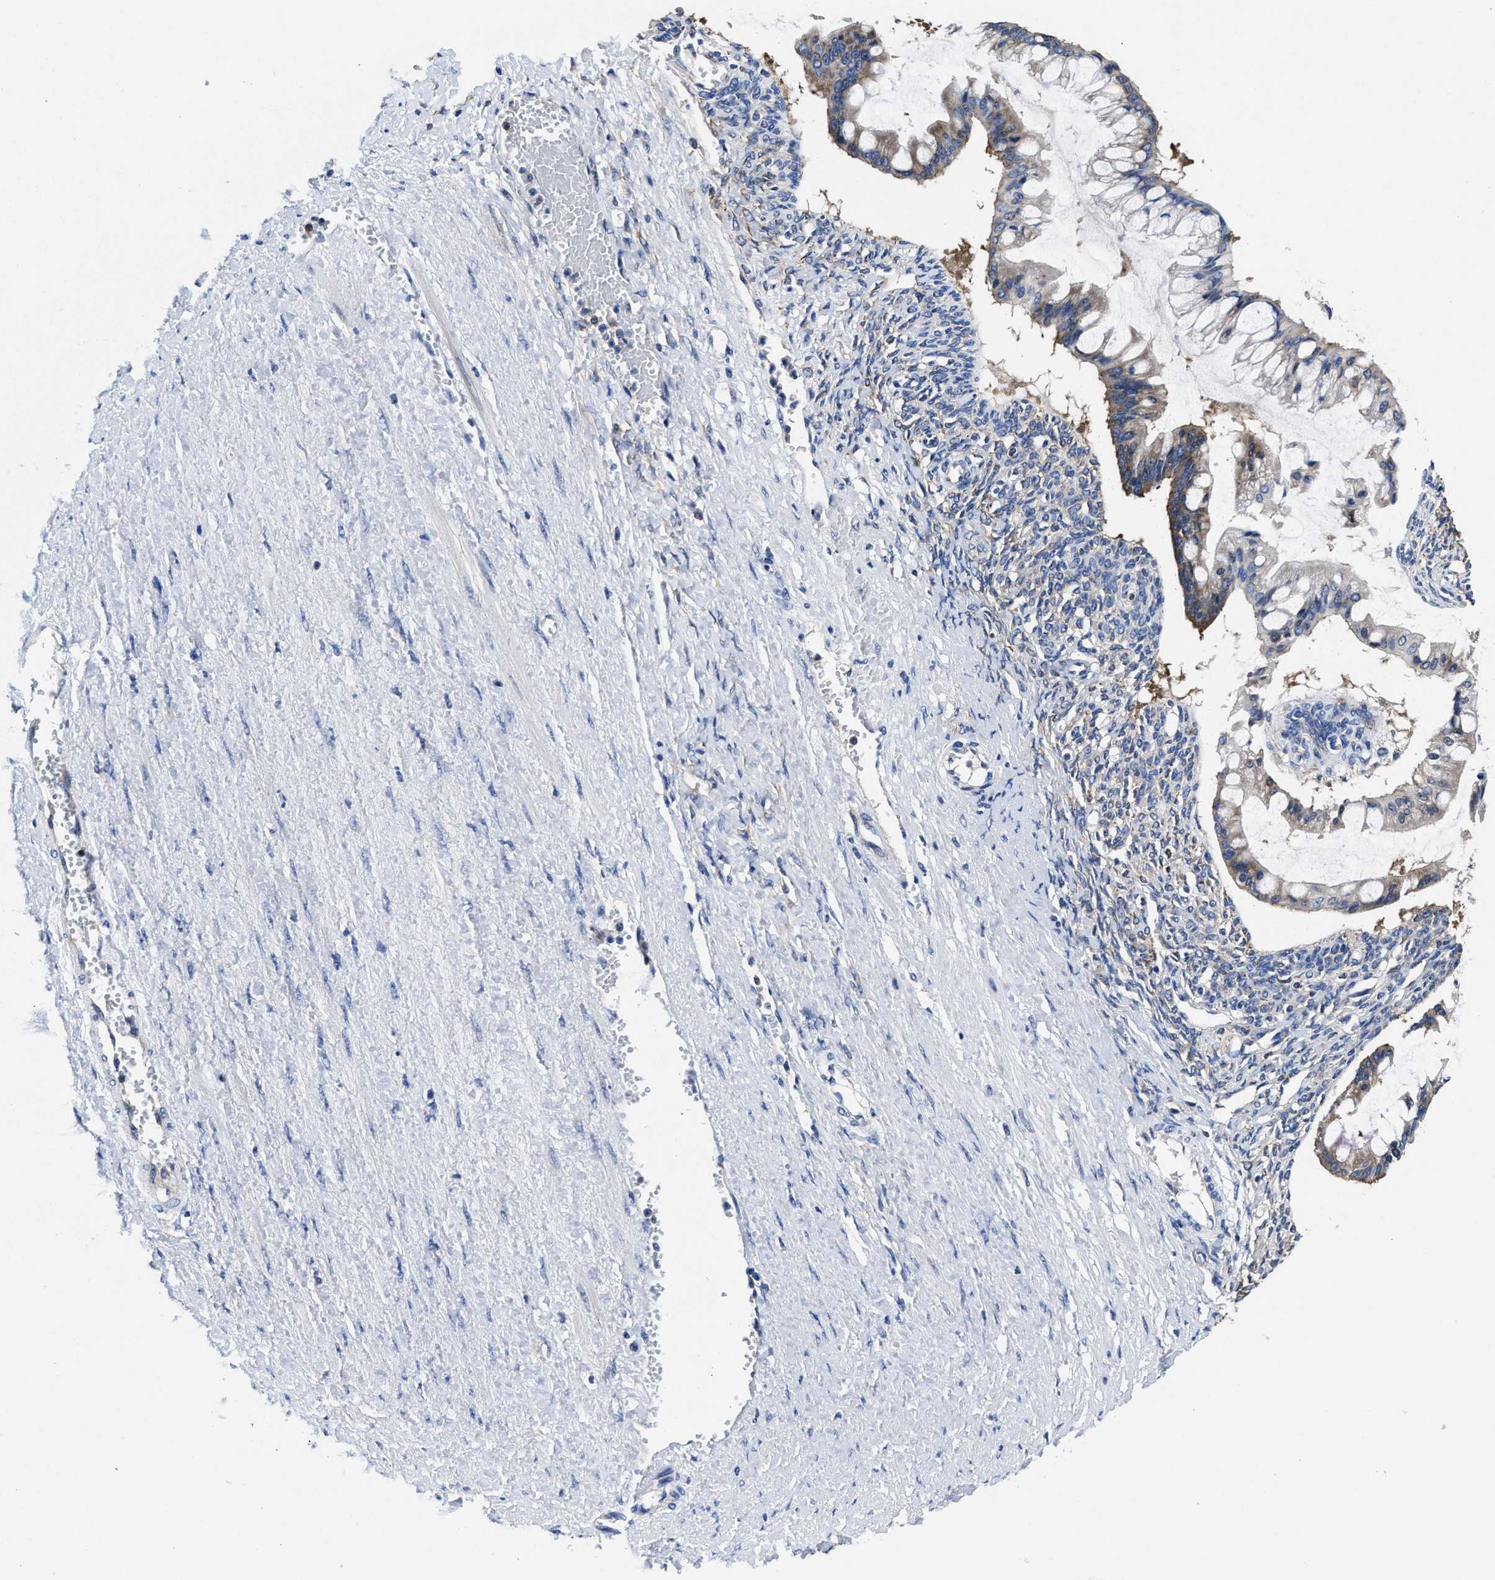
{"staining": {"intensity": "weak", "quantity": "<25%", "location": "cytoplasmic/membranous"}, "tissue": "ovarian cancer", "cell_type": "Tumor cells", "image_type": "cancer", "snomed": [{"axis": "morphology", "description": "Cystadenocarcinoma, mucinous, NOS"}, {"axis": "topography", "description": "Ovary"}], "caption": "Immunohistochemical staining of human ovarian cancer demonstrates no significant staining in tumor cells.", "gene": "YARS1", "patient": {"sex": "female", "age": 73}}